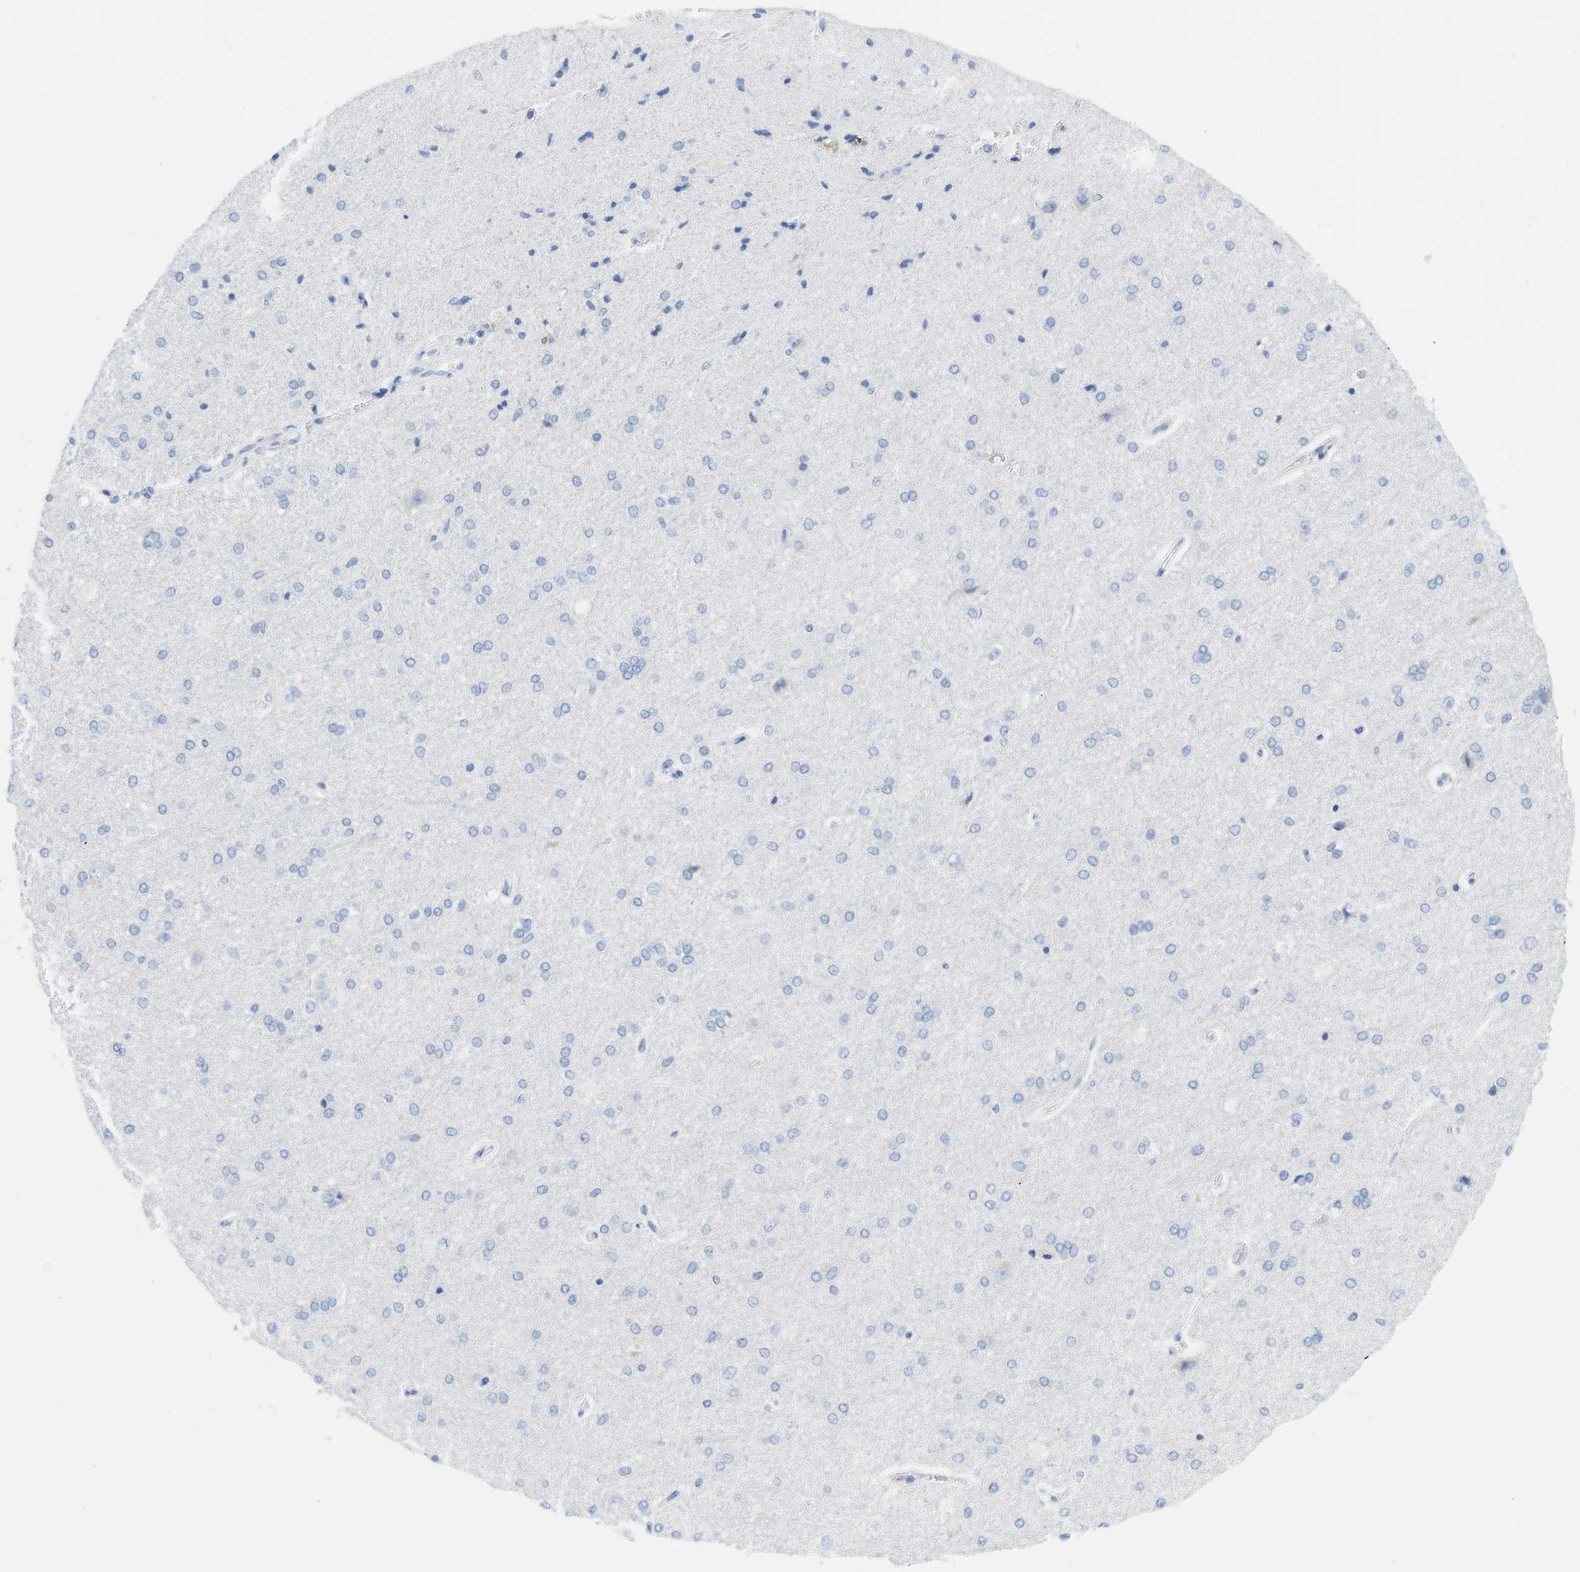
{"staining": {"intensity": "negative", "quantity": "none", "location": "none"}, "tissue": "cerebral cortex", "cell_type": "Endothelial cells", "image_type": "normal", "snomed": [{"axis": "morphology", "description": "Normal tissue, NOS"}, {"axis": "topography", "description": "Cerebral cortex"}], "caption": "Histopathology image shows no significant protein staining in endothelial cells of benign cerebral cortex.", "gene": "PAPPA", "patient": {"sex": "male", "age": 62}}